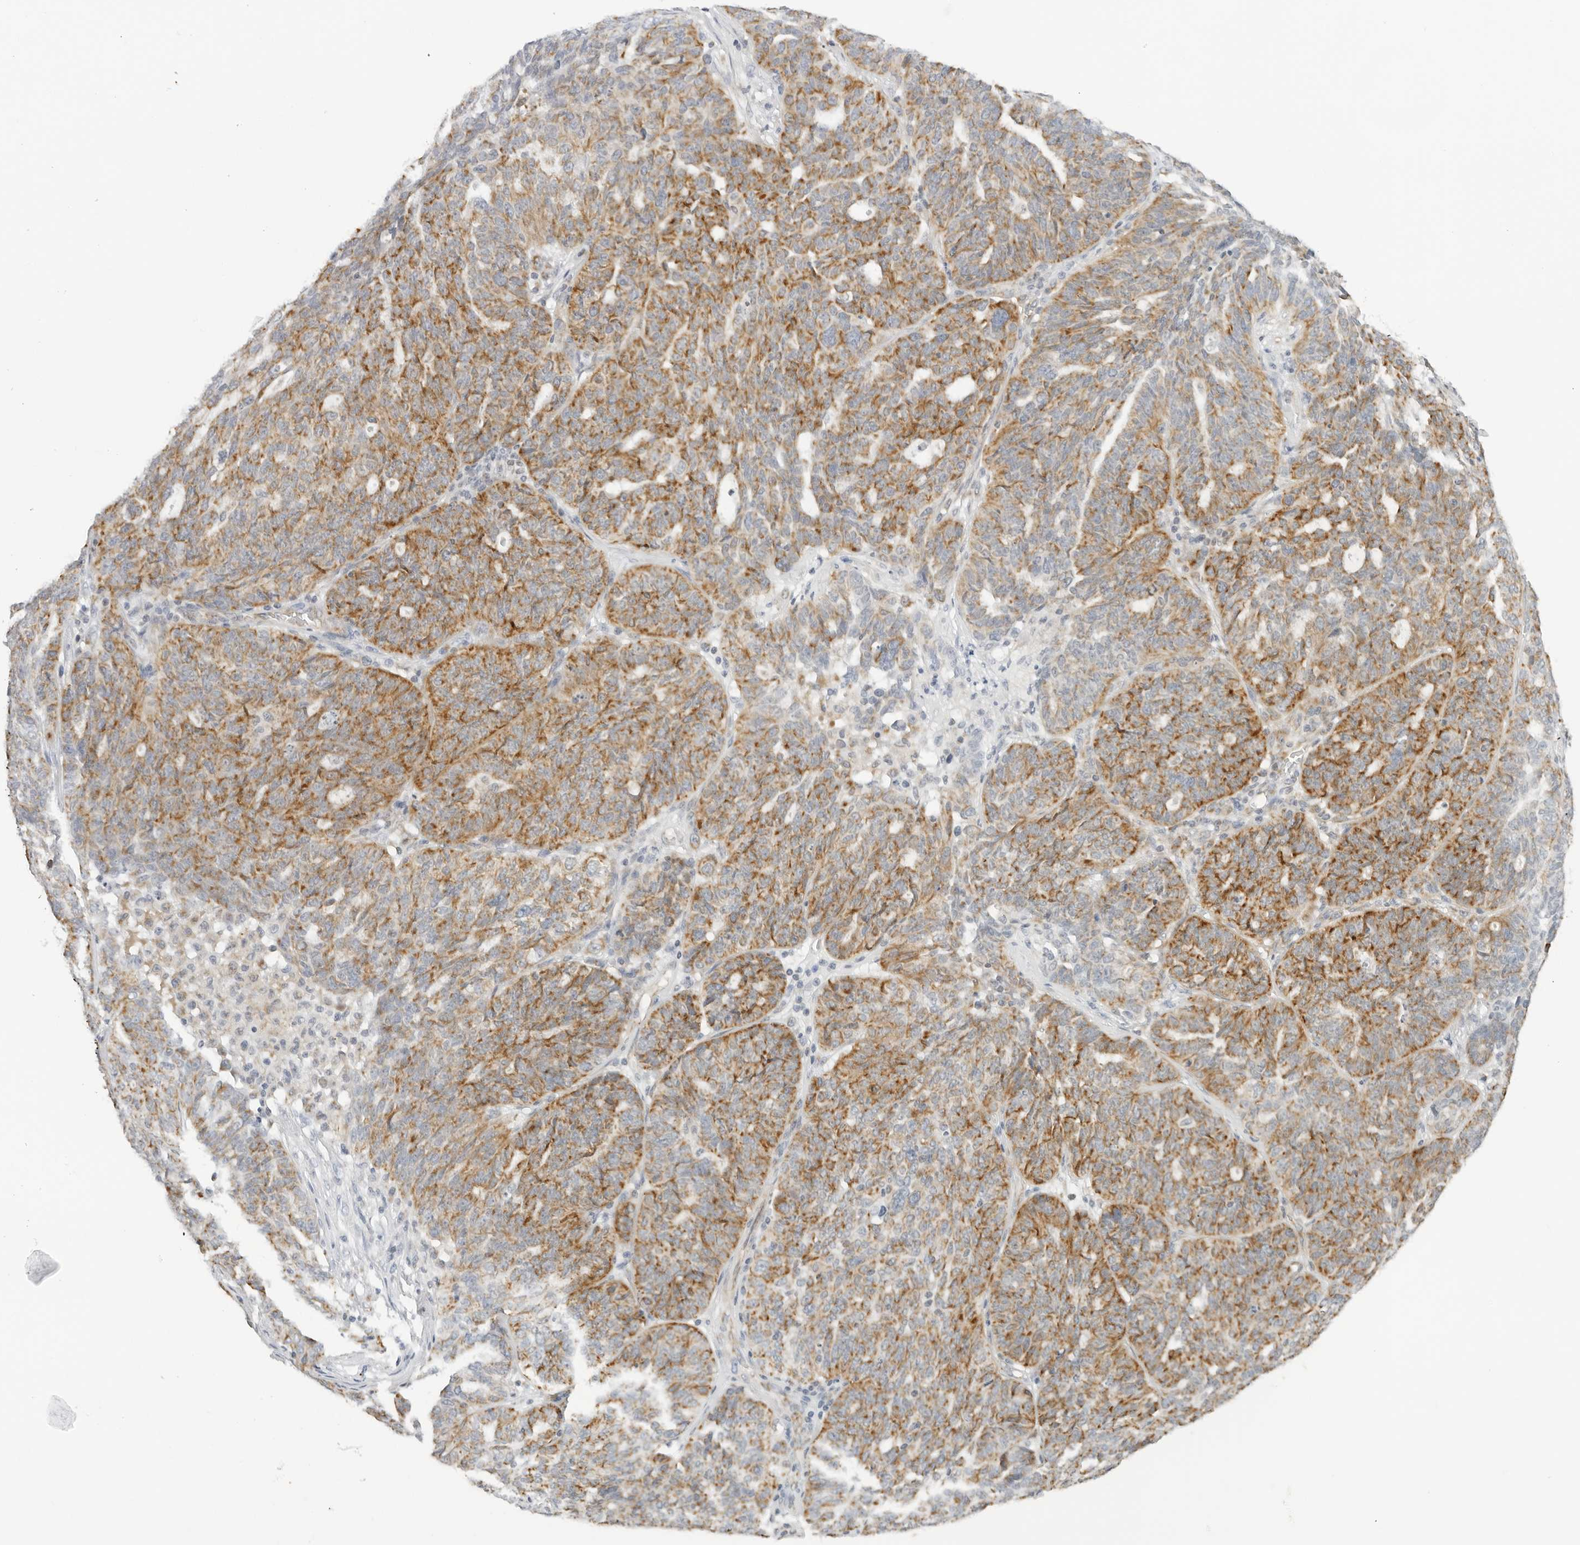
{"staining": {"intensity": "moderate", "quantity": ">75%", "location": "cytoplasmic/membranous"}, "tissue": "ovarian cancer", "cell_type": "Tumor cells", "image_type": "cancer", "snomed": [{"axis": "morphology", "description": "Cystadenocarcinoma, serous, NOS"}, {"axis": "topography", "description": "Ovary"}], "caption": "Immunohistochemical staining of ovarian cancer exhibits medium levels of moderate cytoplasmic/membranous protein staining in approximately >75% of tumor cells.", "gene": "RC3H1", "patient": {"sex": "female", "age": 59}}